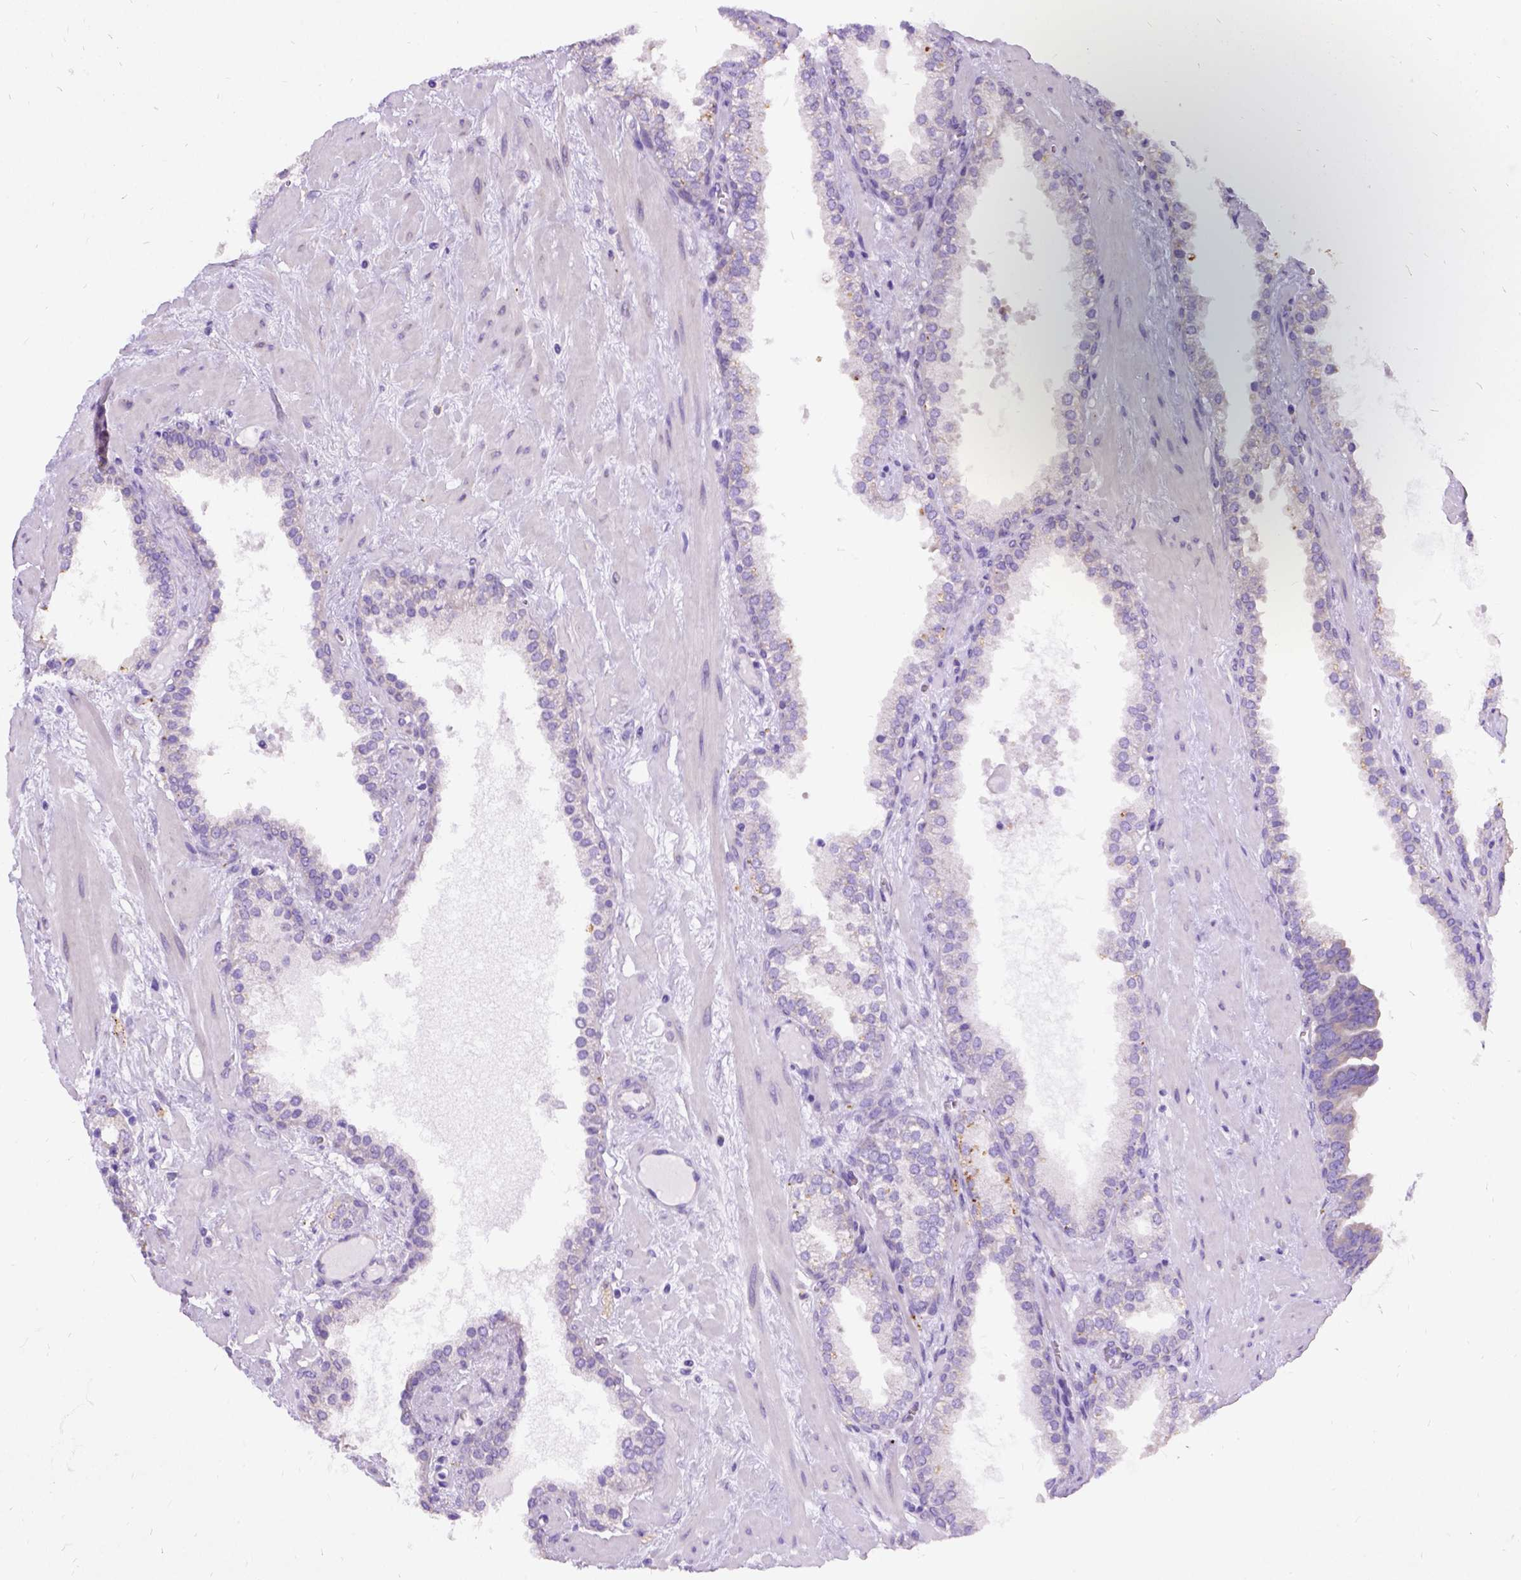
{"staining": {"intensity": "negative", "quantity": "none", "location": "none"}, "tissue": "prostate cancer", "cell_type": "Tumor cells", "image_type": "cancer", "snomed": [{"axis": "morphology", "description": "Adenocarcinoma, Low grade"}, {"axis": "topography", "description": "Prostate"}], "caption": "Protein analysis of low-grade adenocarcinoma (prostate) demonstrates no significant staining in tumor cells.", "gene": "CFAP54", "patient": {"sex": "male", "age": 62}}